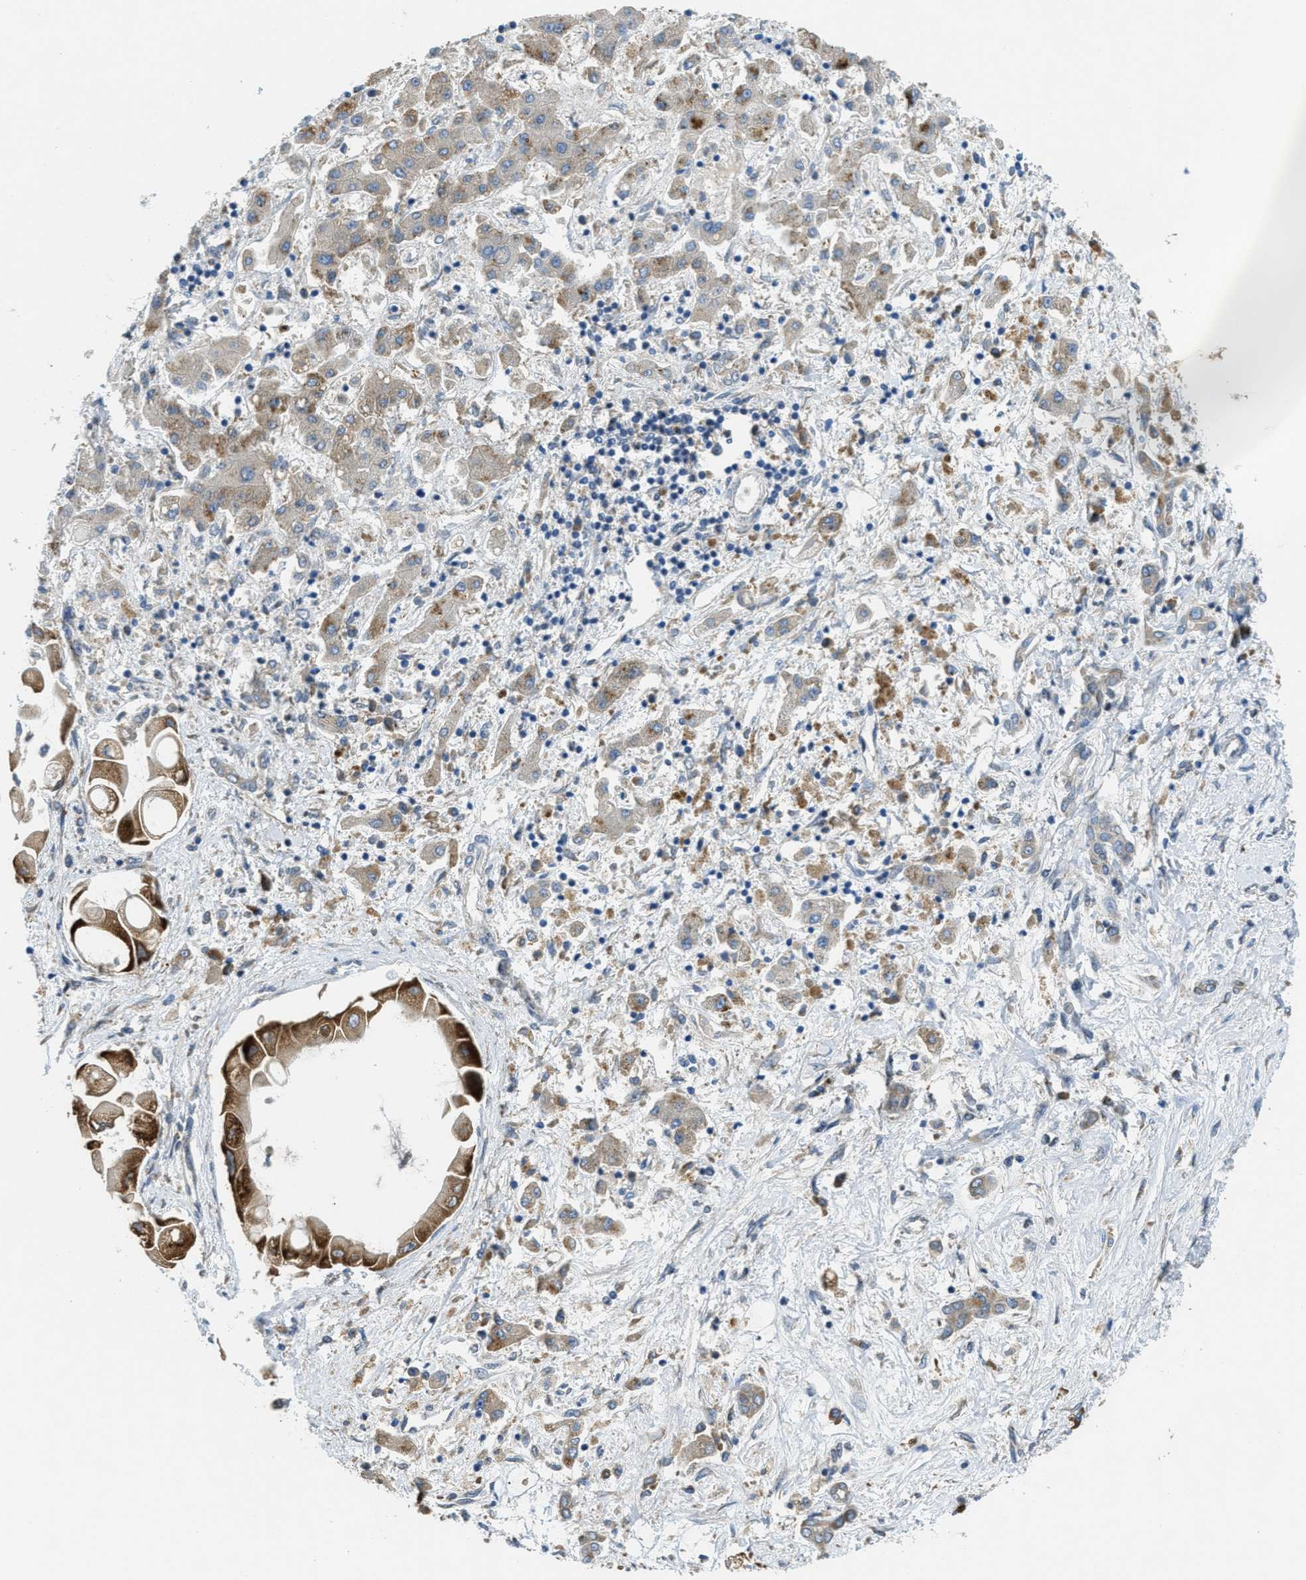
{"staining": {"intensity": "moderate", "quantity": ">75%", "location": "cytoplasmic/membranous"}, "tissue": "liver cancer", "cell_type": "Tumor cells", "image_type": "cancer", "snomed": [{"axis": "morphology", "description": "Cholangiocarcinoma"}, {"axis": "topography", "description": "Liver"}], "caption": "DAB (3,3'-diaminobenzidine) immunohistochemical staining of human liver cancer reveals moderate cytoplasmic/membranous protein expression in approximately >75% of tumor cells. (DAB (3,3'-diaminobenzidine) = brown stain, brightfield microscopy at high magnification).", "gene": "MPDU1", "patient": {"sex": "male", "age": 50}}